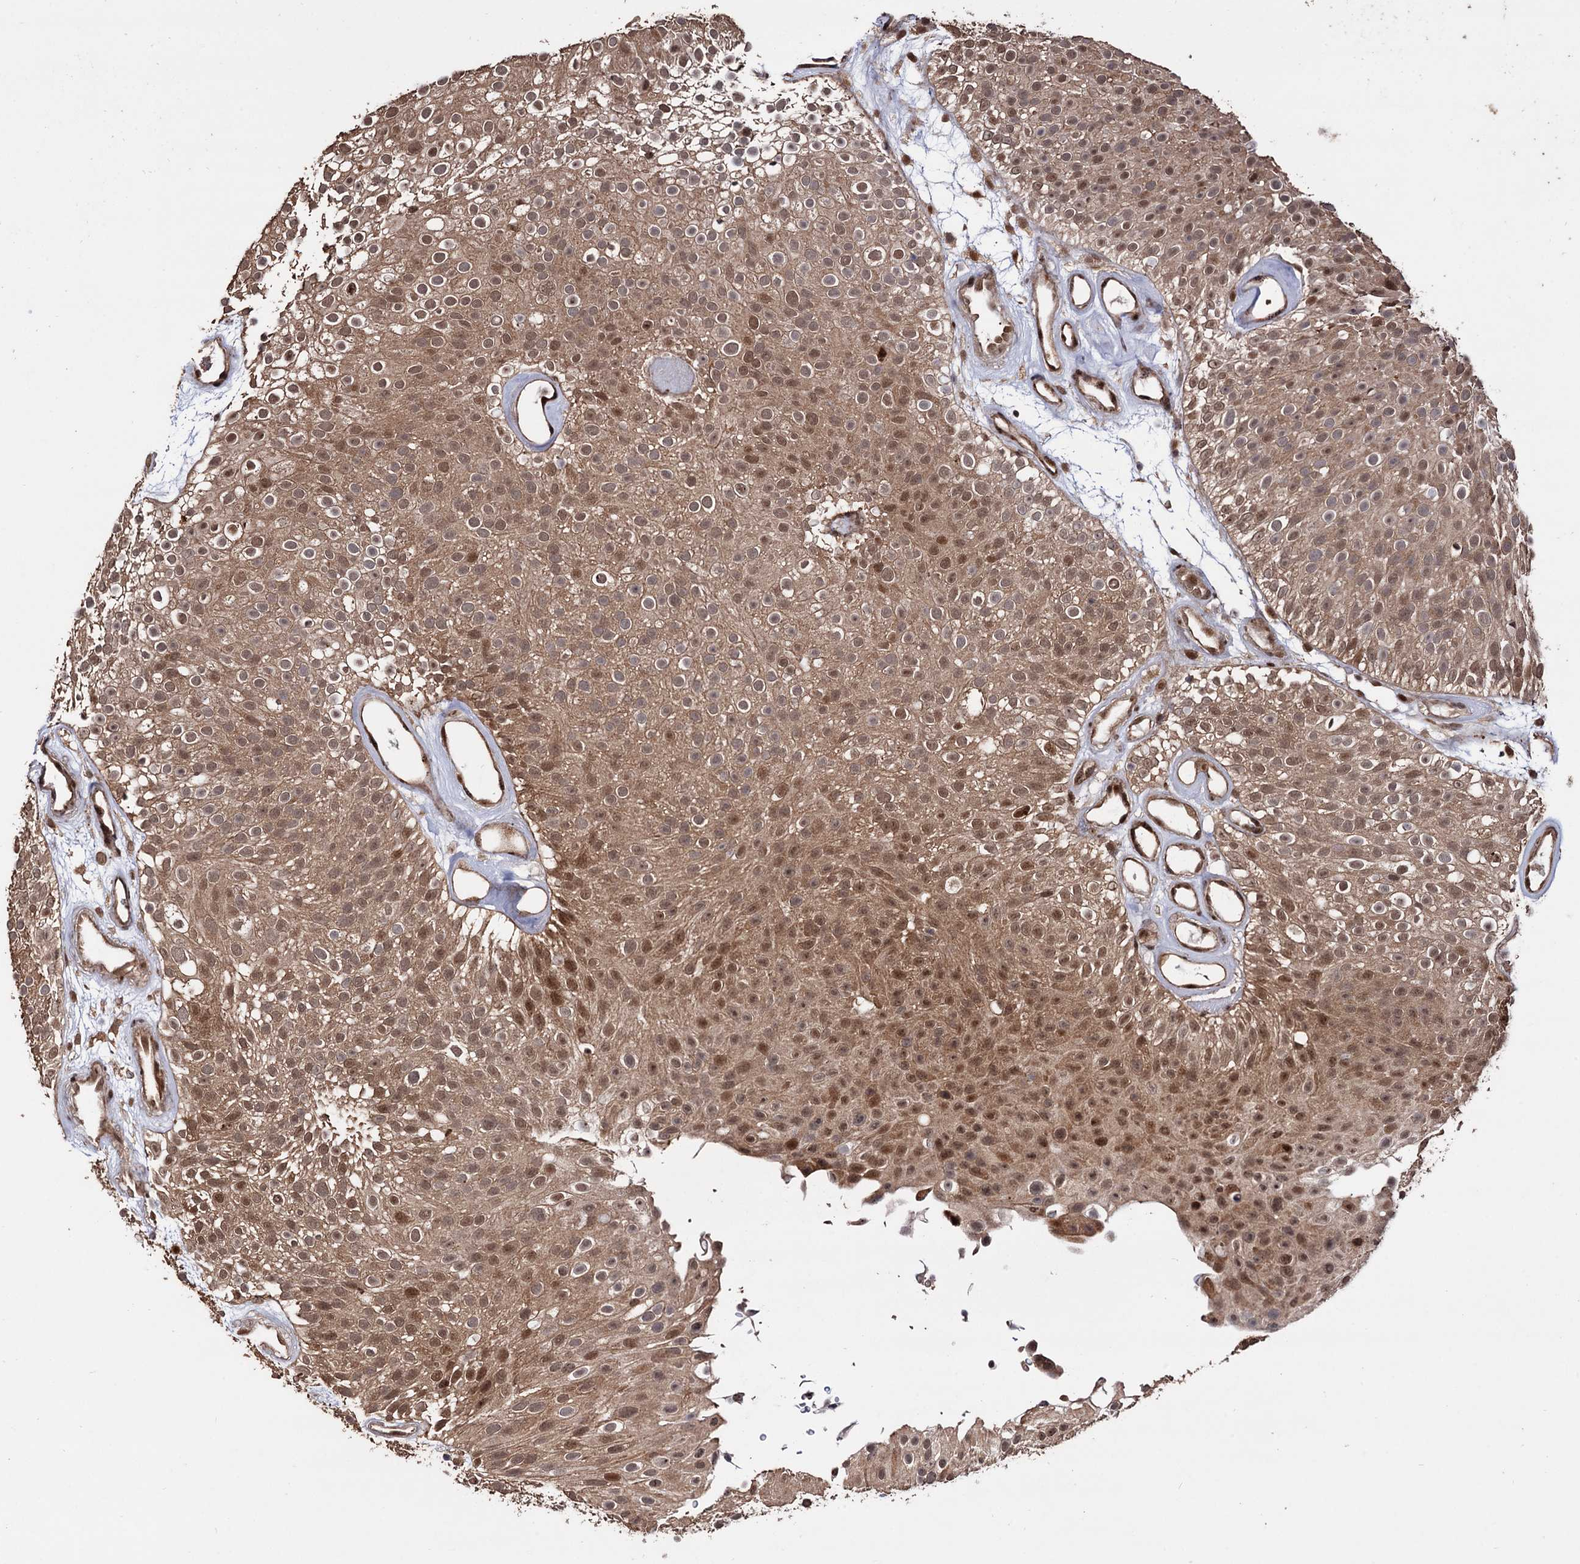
{"staining": {"intensity": "moderate", "quantity": ">75%", "location": "cytoplasmic/membranous,nuclear"}, "tissue": "urothelial cancer", "cell_type": "Tumor cells", "image_type": "cancer", "snomed": [{"axis": "morphology", "description": "Urothelial carcinoma, Low grade"}, {"axis": "topography", "description": "Urinary bladder"}], "caption": "Immunohistochemistry (IHC) histopathology image of neoplastic tissue: human urothelial cancer stained using IHC reveals medium levels of moderate protein expression localized specifically in the cytoplasmic/membranous and nuclear of tumor cells, appearing as a cytoplasmic/membranous and nuclear brown color.", "gene": "PIGB", "patient": {"sex": "male", "age": 78}}